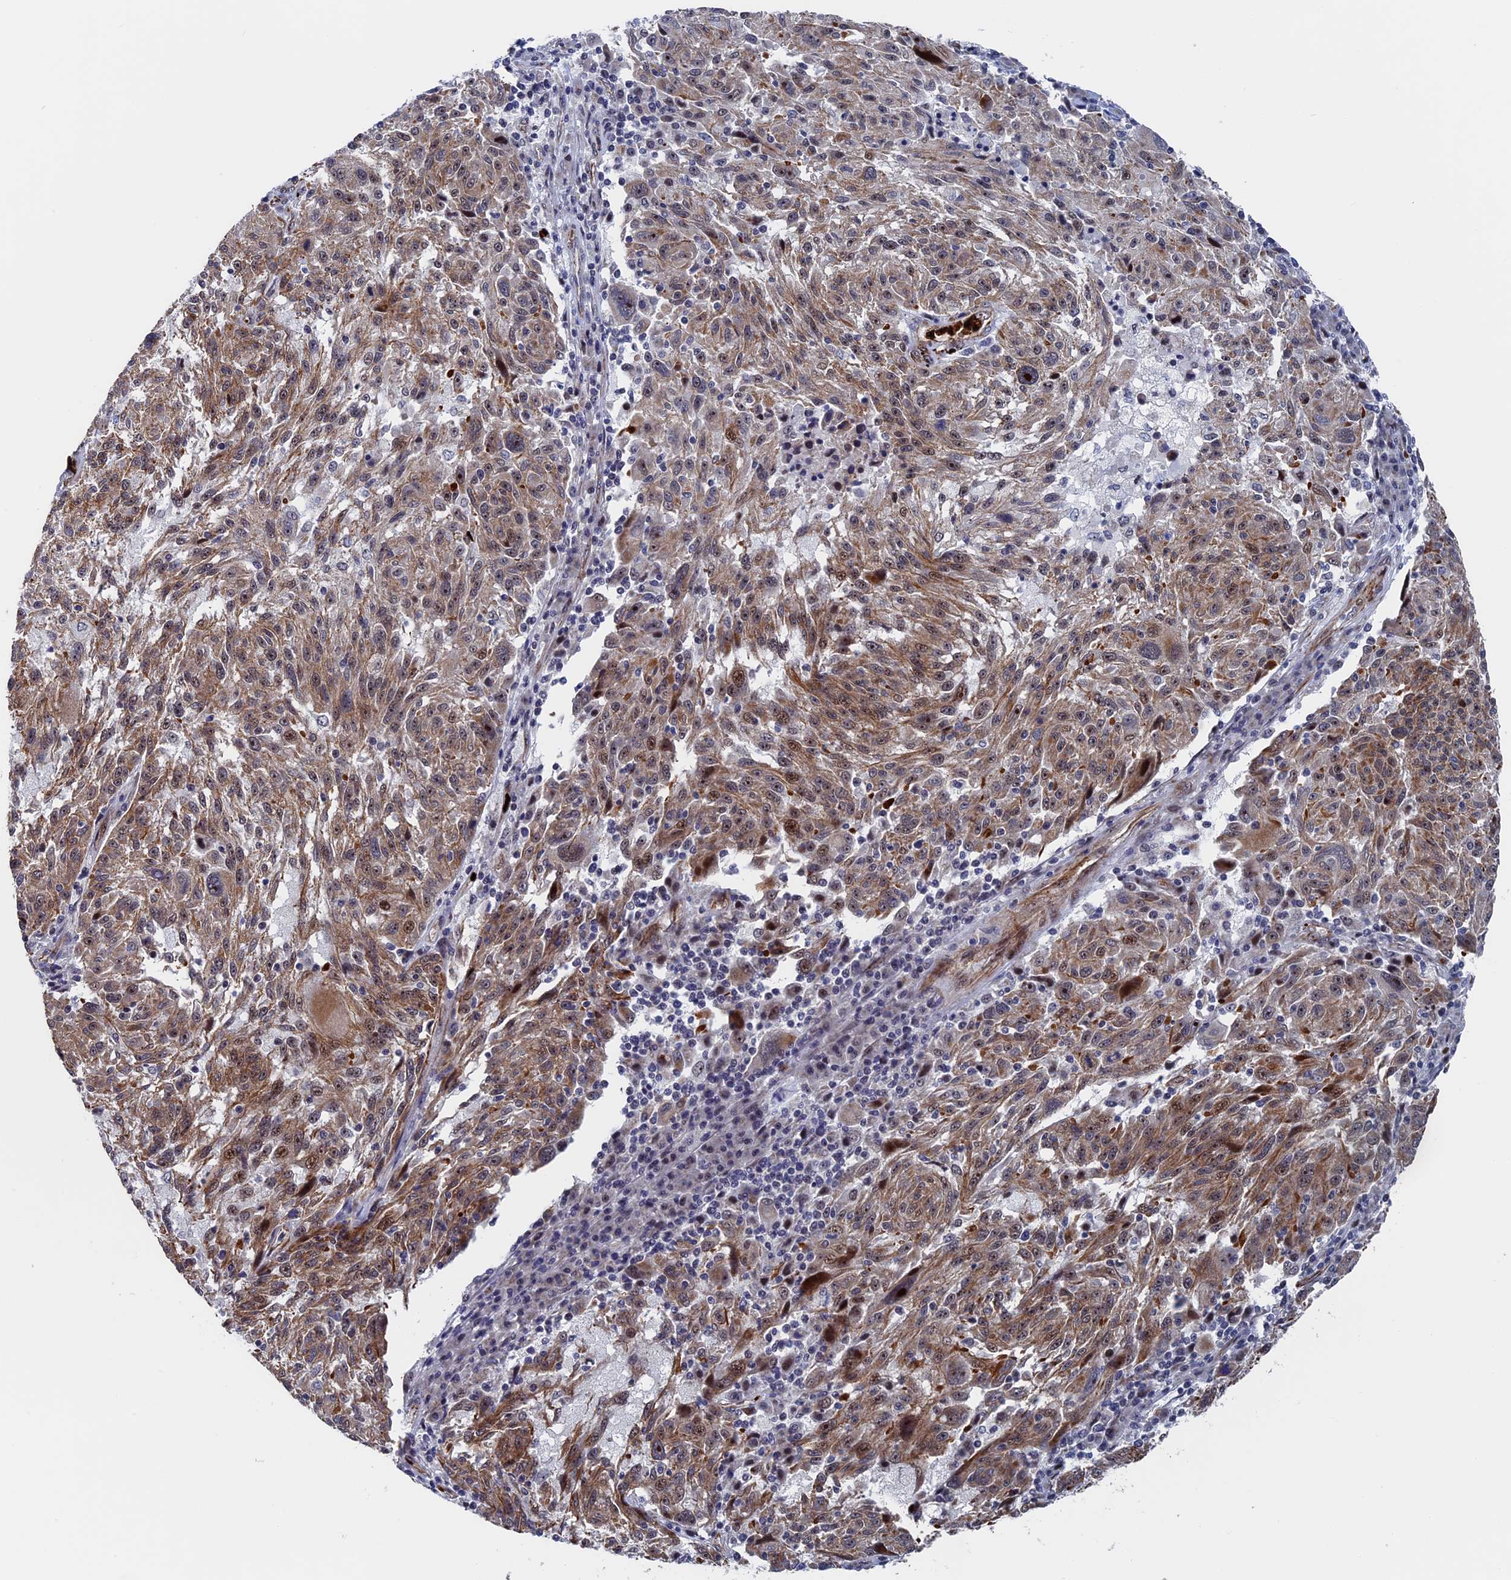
{"staining": {"intensity": "moderate", "quantity": ">75%", "location": "cytoplasmic/membranous,nuclear"}, "tissue": "melanoma", "cell_type": "Tumor cells", "image_type": "cancer", "snomed": [{"axis": "morphology", "description": "Malignant melanoma, NOS"}, {"axis": "topography", "description": "Skin"}], "caption": "The micrograph displays immunohistochemical staining of melanoma. There is moderate cytoplasmic/membranous and nuclear positivity is present in approximately >75% of tumor cells.", "gene": "EXOSC9", "patient": {"sex": "male", "age": 53}}